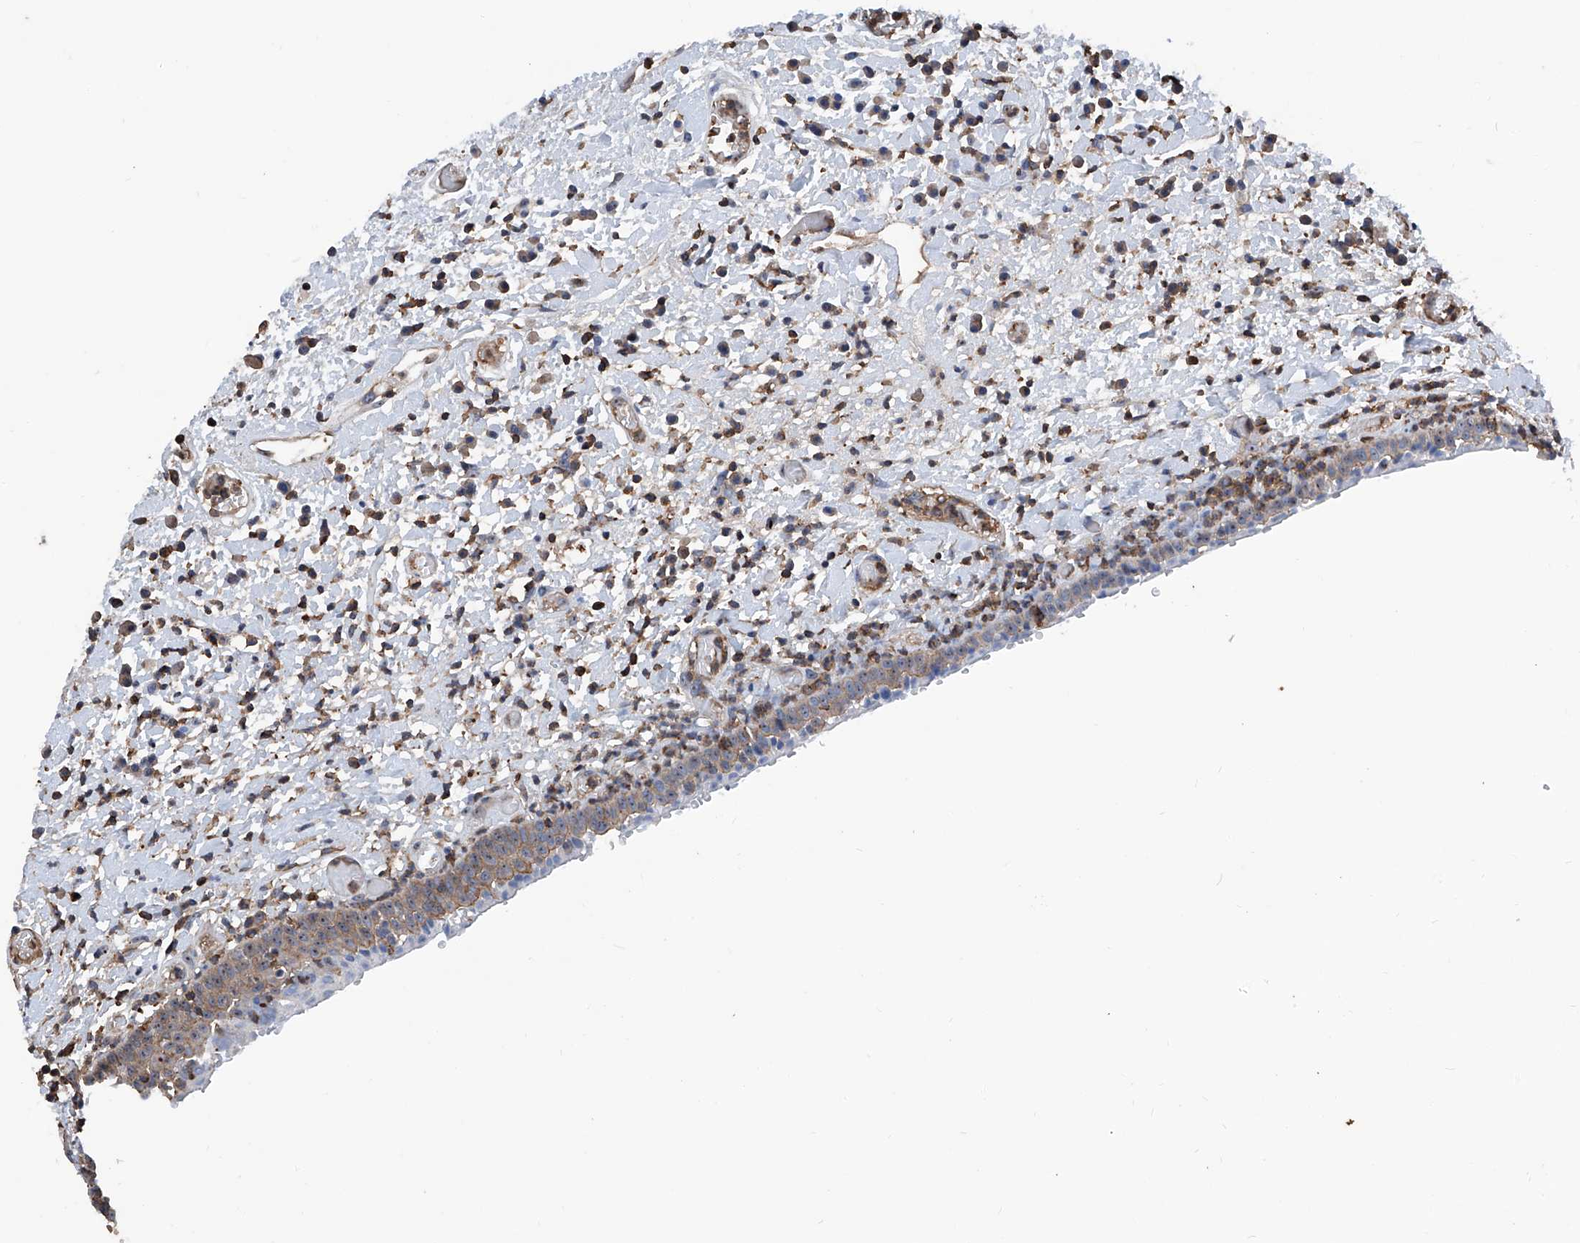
{"staining": {"intensity": "moderate", "quantity": "25%-75%", "location": "cytoplasmic/membranous,nuclear"}, "tissue": "oral mucosa", "cell_type": "Squamous epithelial cells", "image_type": "normal", "snomed": [{"axis": "morphology", "description": "Normal tissue, NOS"}, {"axis": "topography", "description": "Oral tissue"}], "caption": "An IHC photomicrograph of unremarkable tissue is shown. Protein staining in brown labels moderate cytoplasmic/membranous,nuclear positivity in oral mucosa within squamous epithelial cells. The protein of interest is stained brown, and the nuclei are stained in blue (DAB IHC with brightfield microscopy, high magnification).", "gene": "ZNF484", "patient": {"sex": "female", "age": 76}}